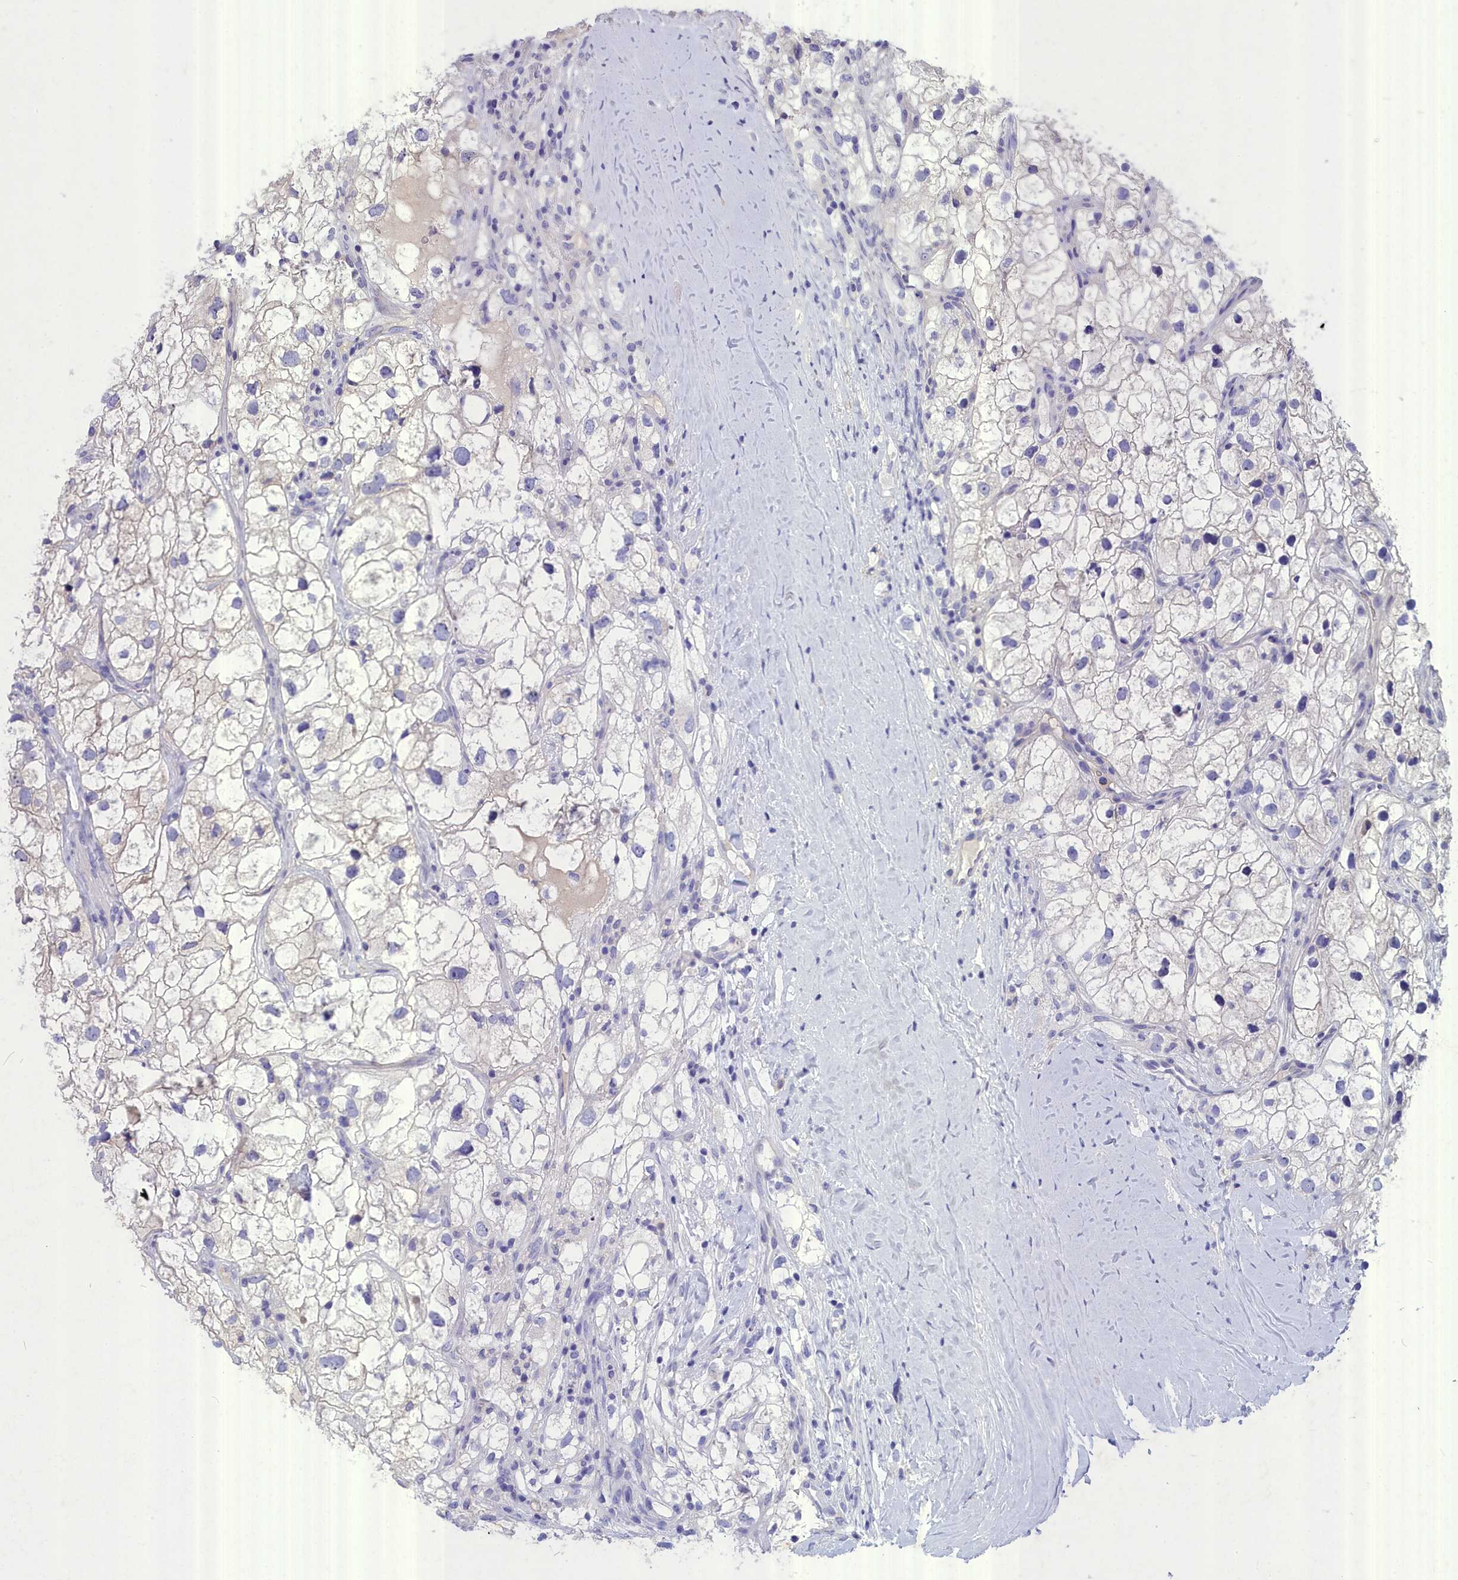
{"staining": {"intensity": "negative", "quantity": "none", "location": "none"}, "tissue": "renal cancer", "cell_type": "Tumor cells", "image_type": "cancer", "snomed": [{"axis": "morphology", "description": "Adenocarcinoma, NOS"}, {"axis": "topography", "description": "Kidney"}], "caption": "This is an IHC image of human renal cancer. There is no expression in tumor cells.", "gene": "DEFB119", "patient": {"sex": "male", "age": 59}}